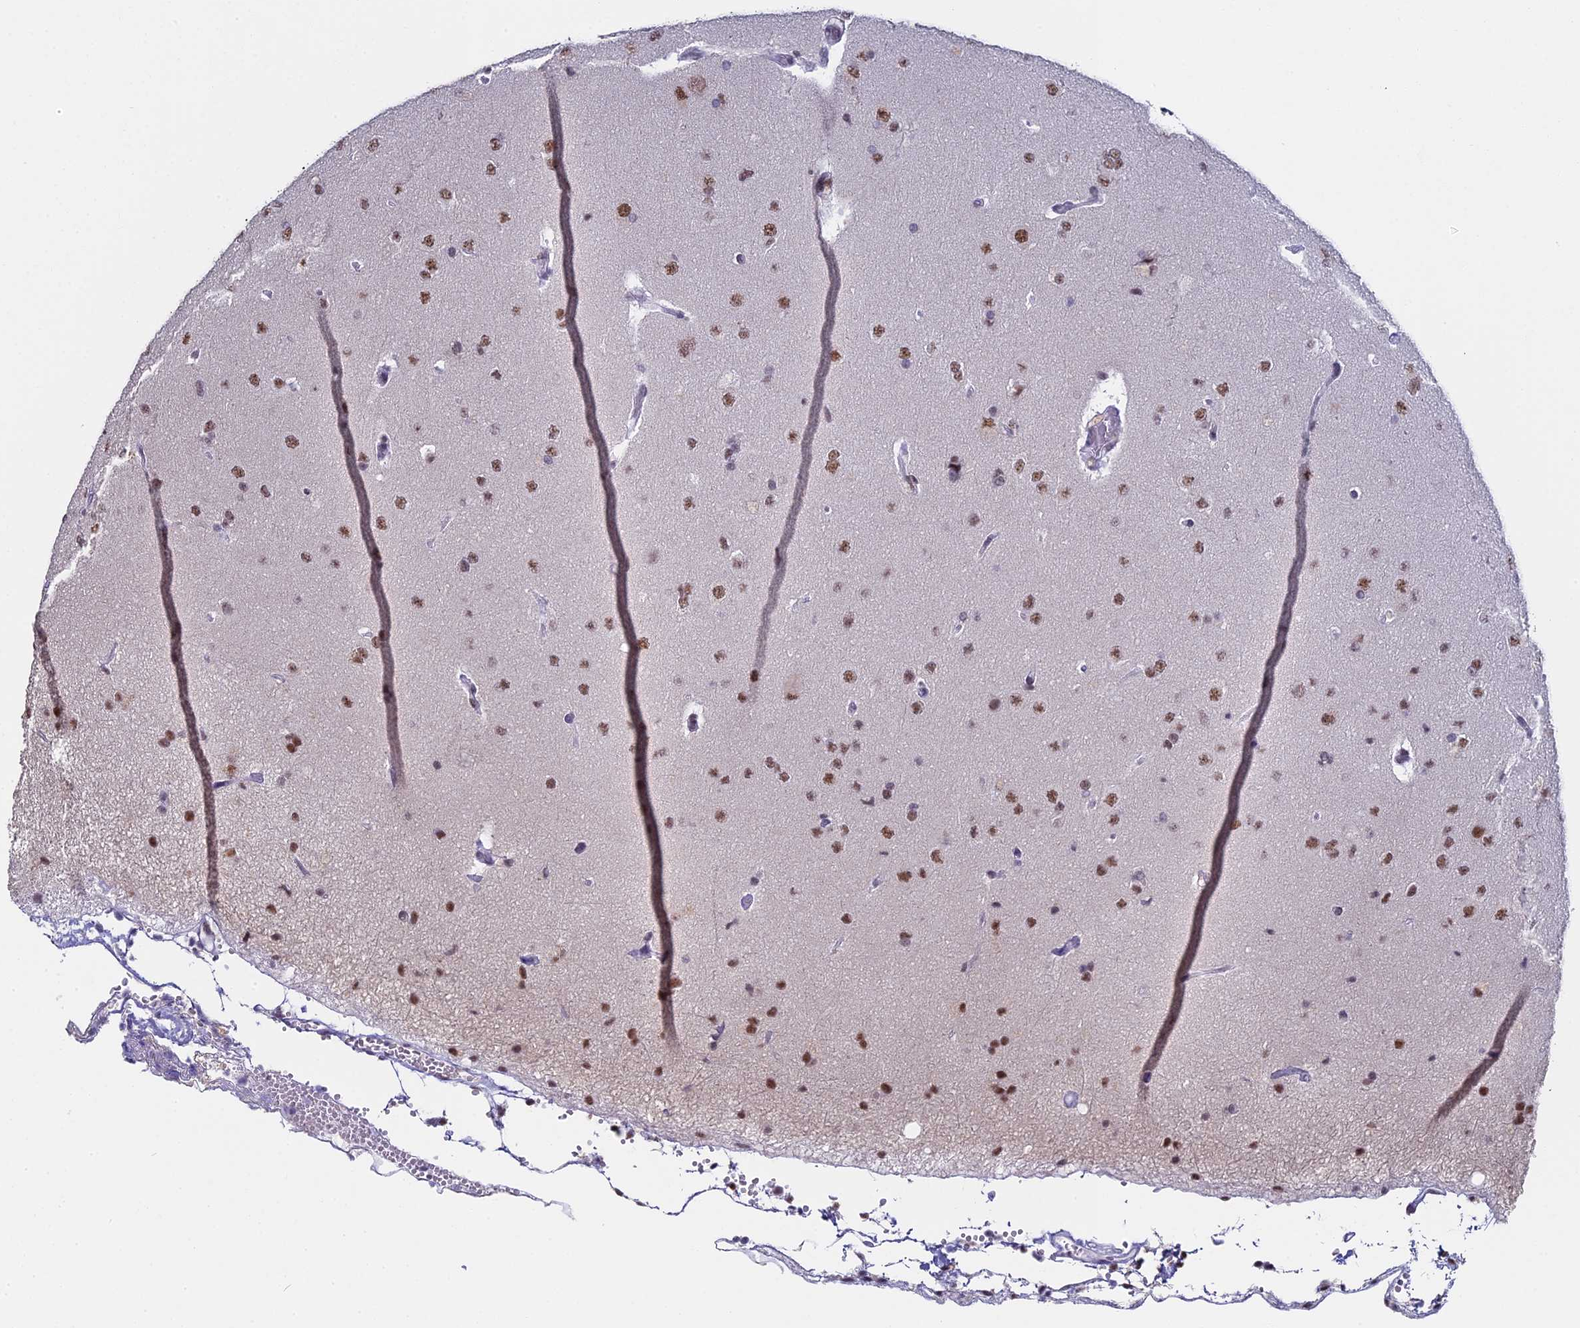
{"staining": {"intensity": "moderate", "quantity": ">75%", "location": "nuclear"}, "tissue": "glioma", "cell_type": "Tumor cells", "image_type": "cancer", "snomed": [{"axis": "morphology", "description": "Glioma, malignant, High grade"}, {"axis": "topography", "description": "Brain"}], "caption": "A histopathology image of glioma stained for a protein reveals moderate nuclear brown staining in tumor cells.", "gene": "CD2BP2", "patient": {"sex": "male", "age": 72}}